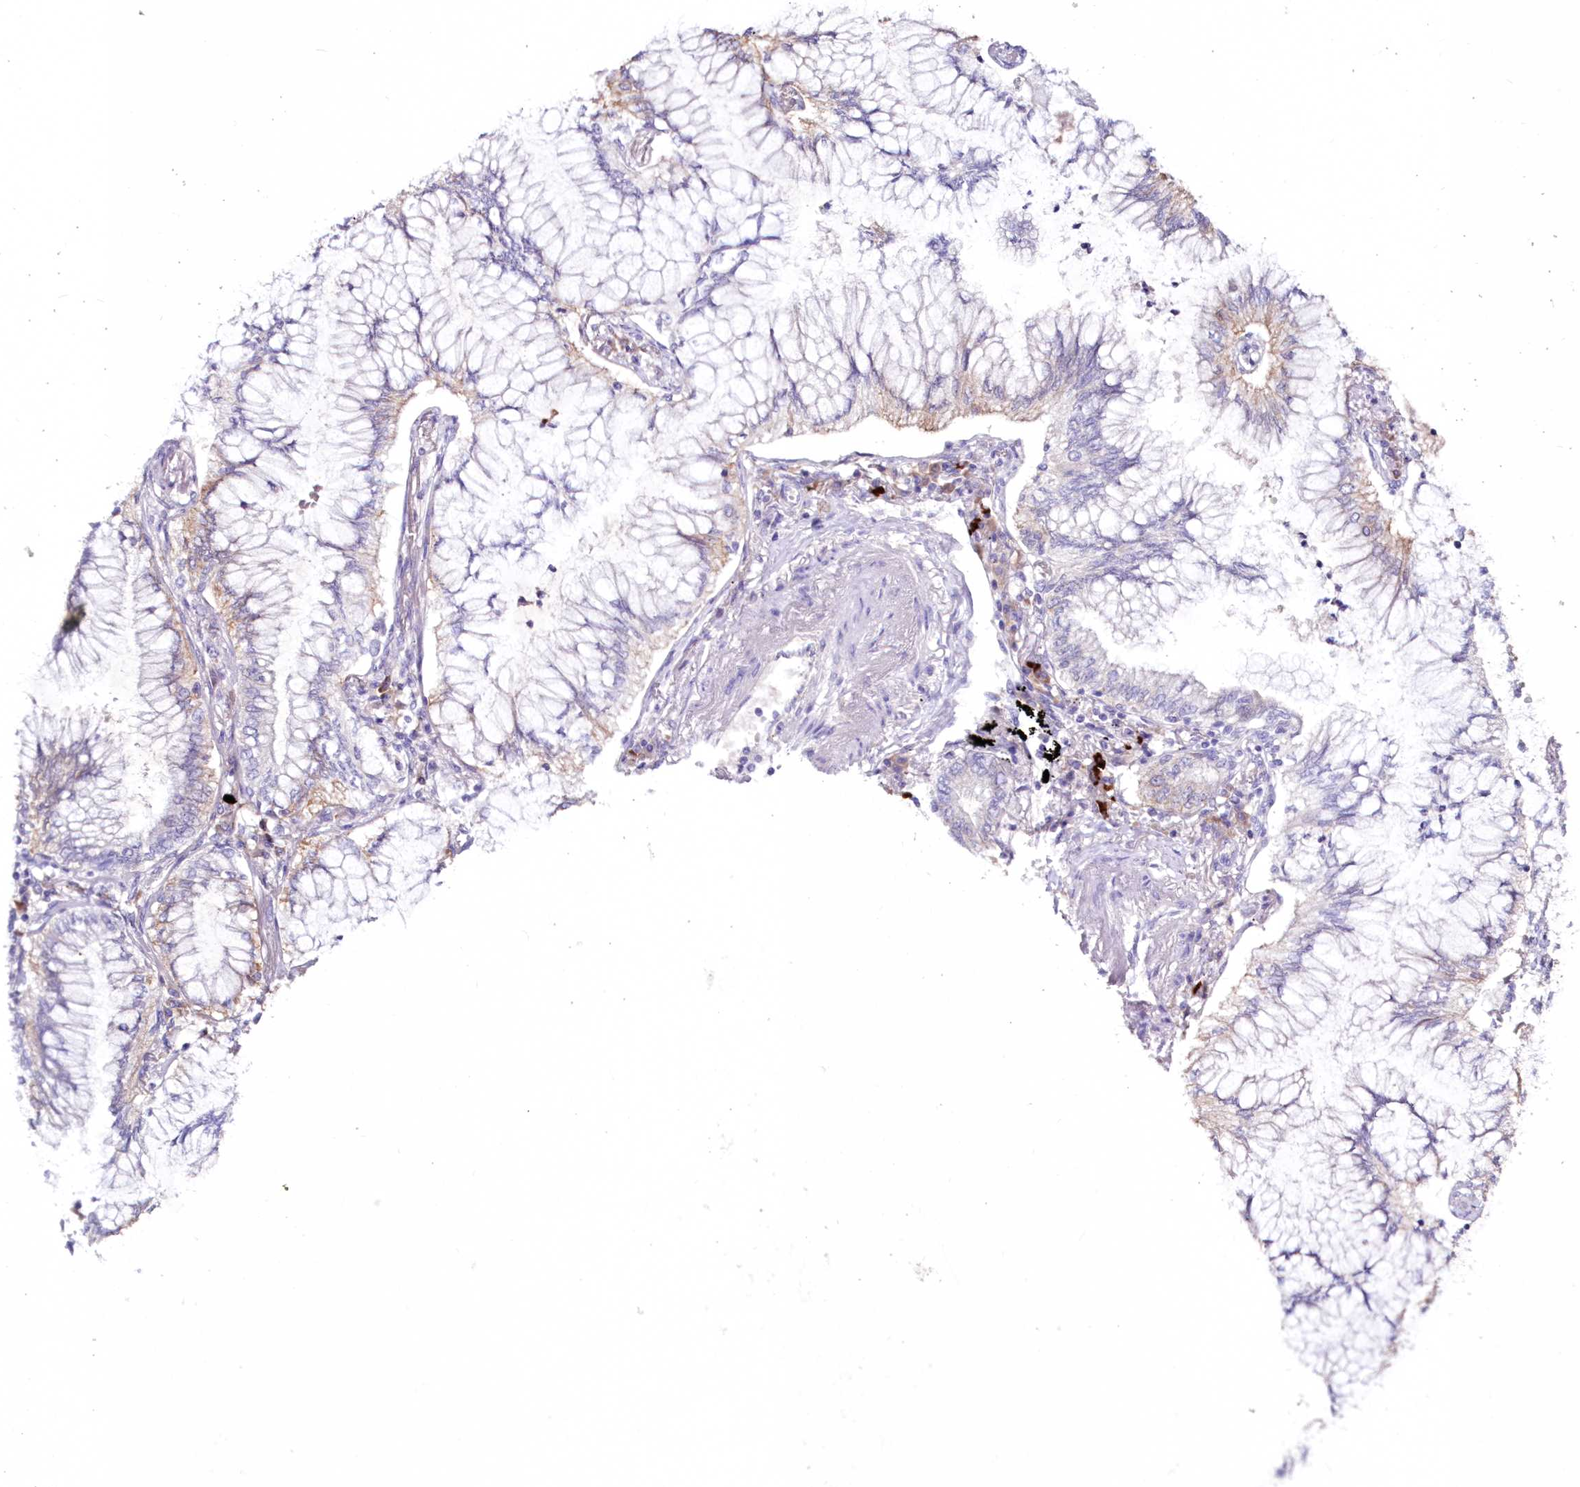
{"staining": {"intensity": "weak", "quantity": "<25%", "location": "cytoplasmic/membranous"}, "tissue": "lung cancer", "cell_type": "Tumor cells", "image_type": "cancer", "snomed": [{"axis": "morphology", "description": "Adenocarcinoma, NOS"}, {"axis": "topography", "description": "Lung"}], "caption": "Lung cancer was stained to show a protein in brown. There is no significant expression in tumor cells. The staining is performed using DAB brown chromogen with nuclei counter-stained in using hematoxylin.", "gene": "SNED1", "patient": {"sex": "female", "age": 70}}